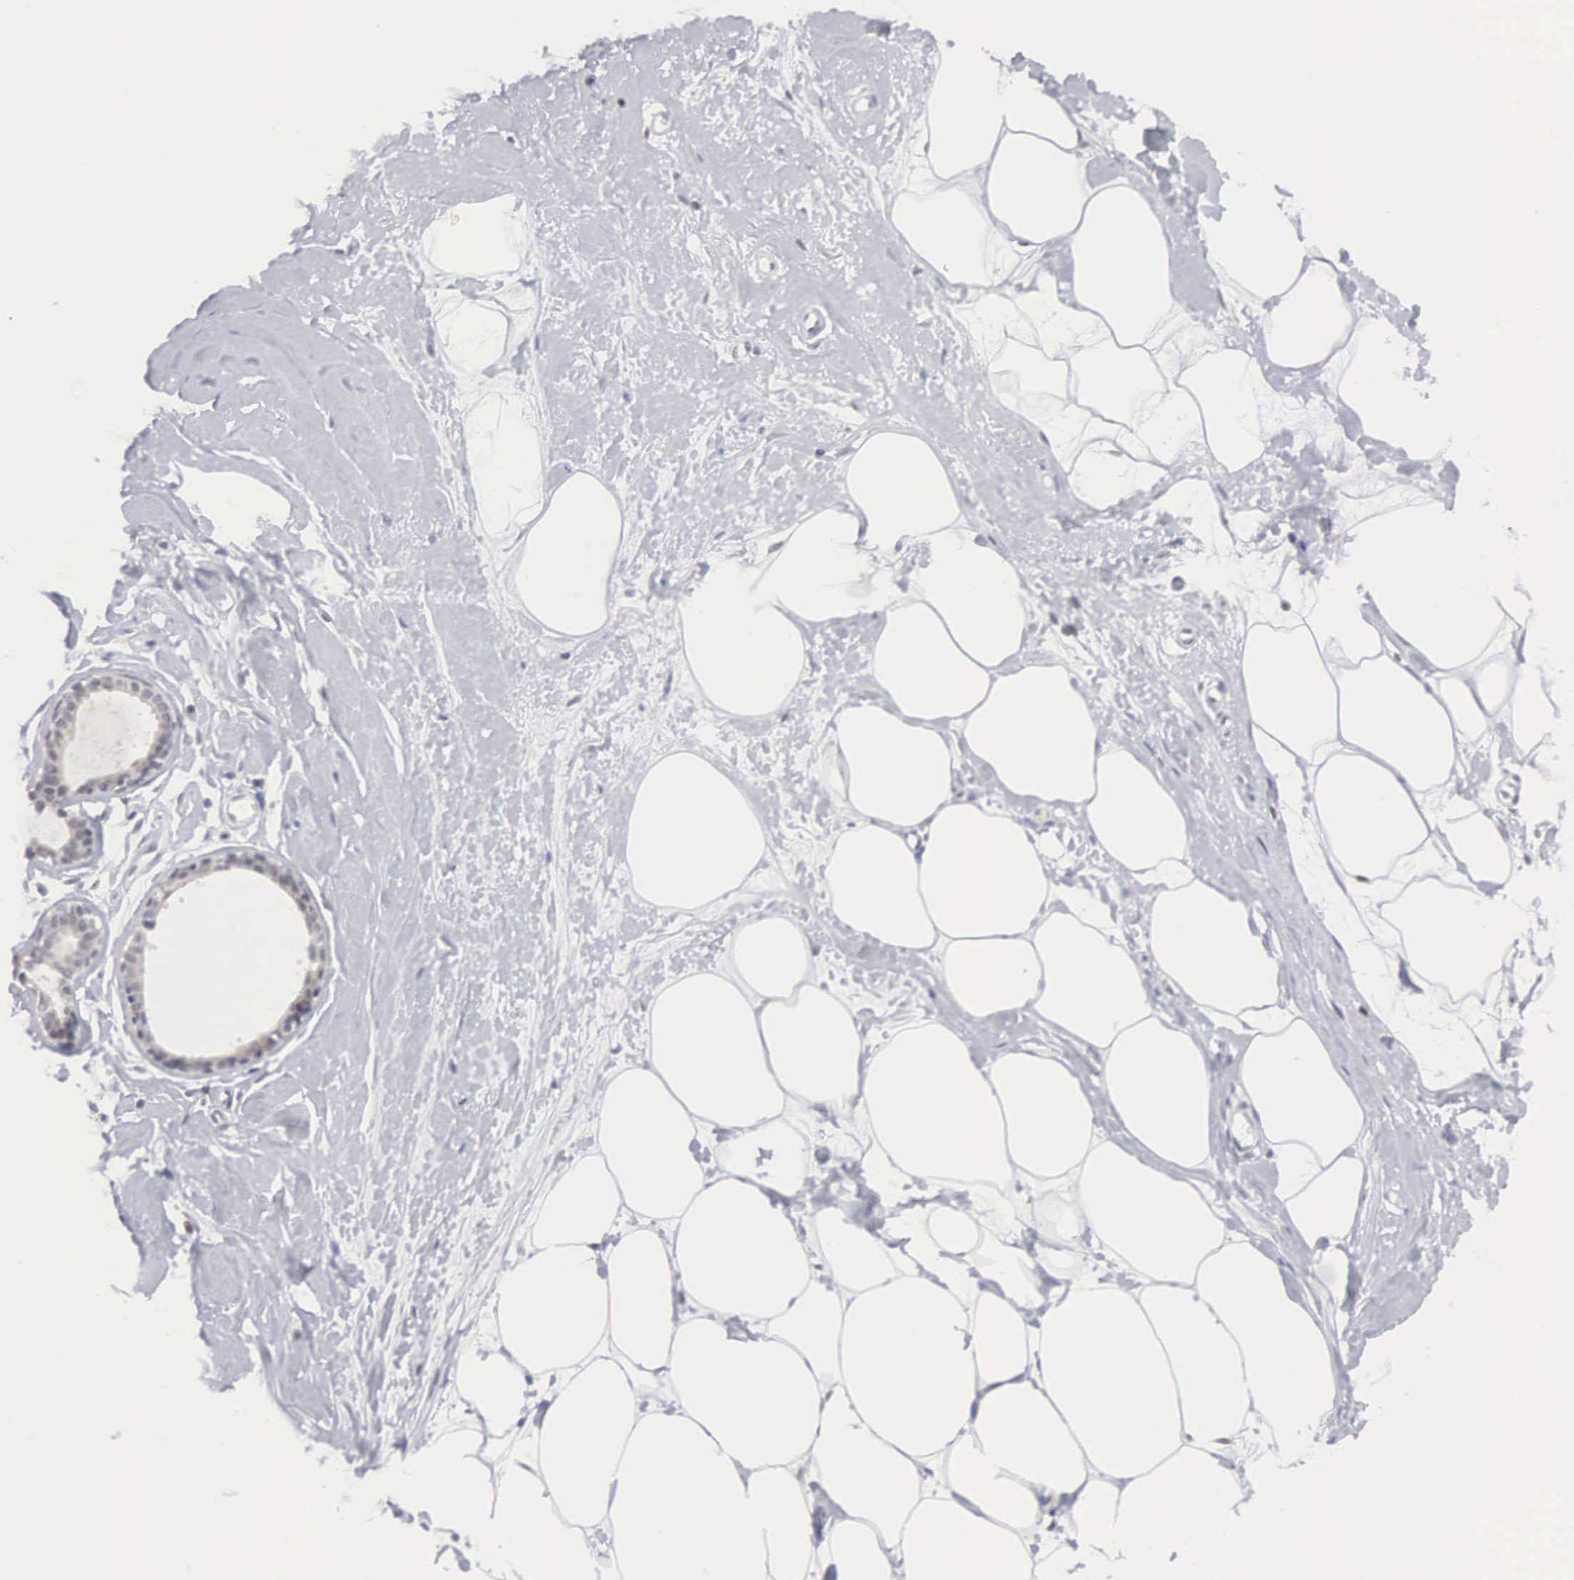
{"staining": {"intensity": "negative", "quantity": "none", "location": "none"}, "tissue": "breast", "cell_type": "Adipocytes", "image_type": "normal", "snomed": [{"axis": "morphology", "description": "Normal tissue, NOS"}, {"axis": "topography", "description": "Breast"}], "caption": "IHC of unremarkable breast reveals no expression in adipocytes.", "gene": "MNAT1", "patient": {"sex": "female", "age": 44}}